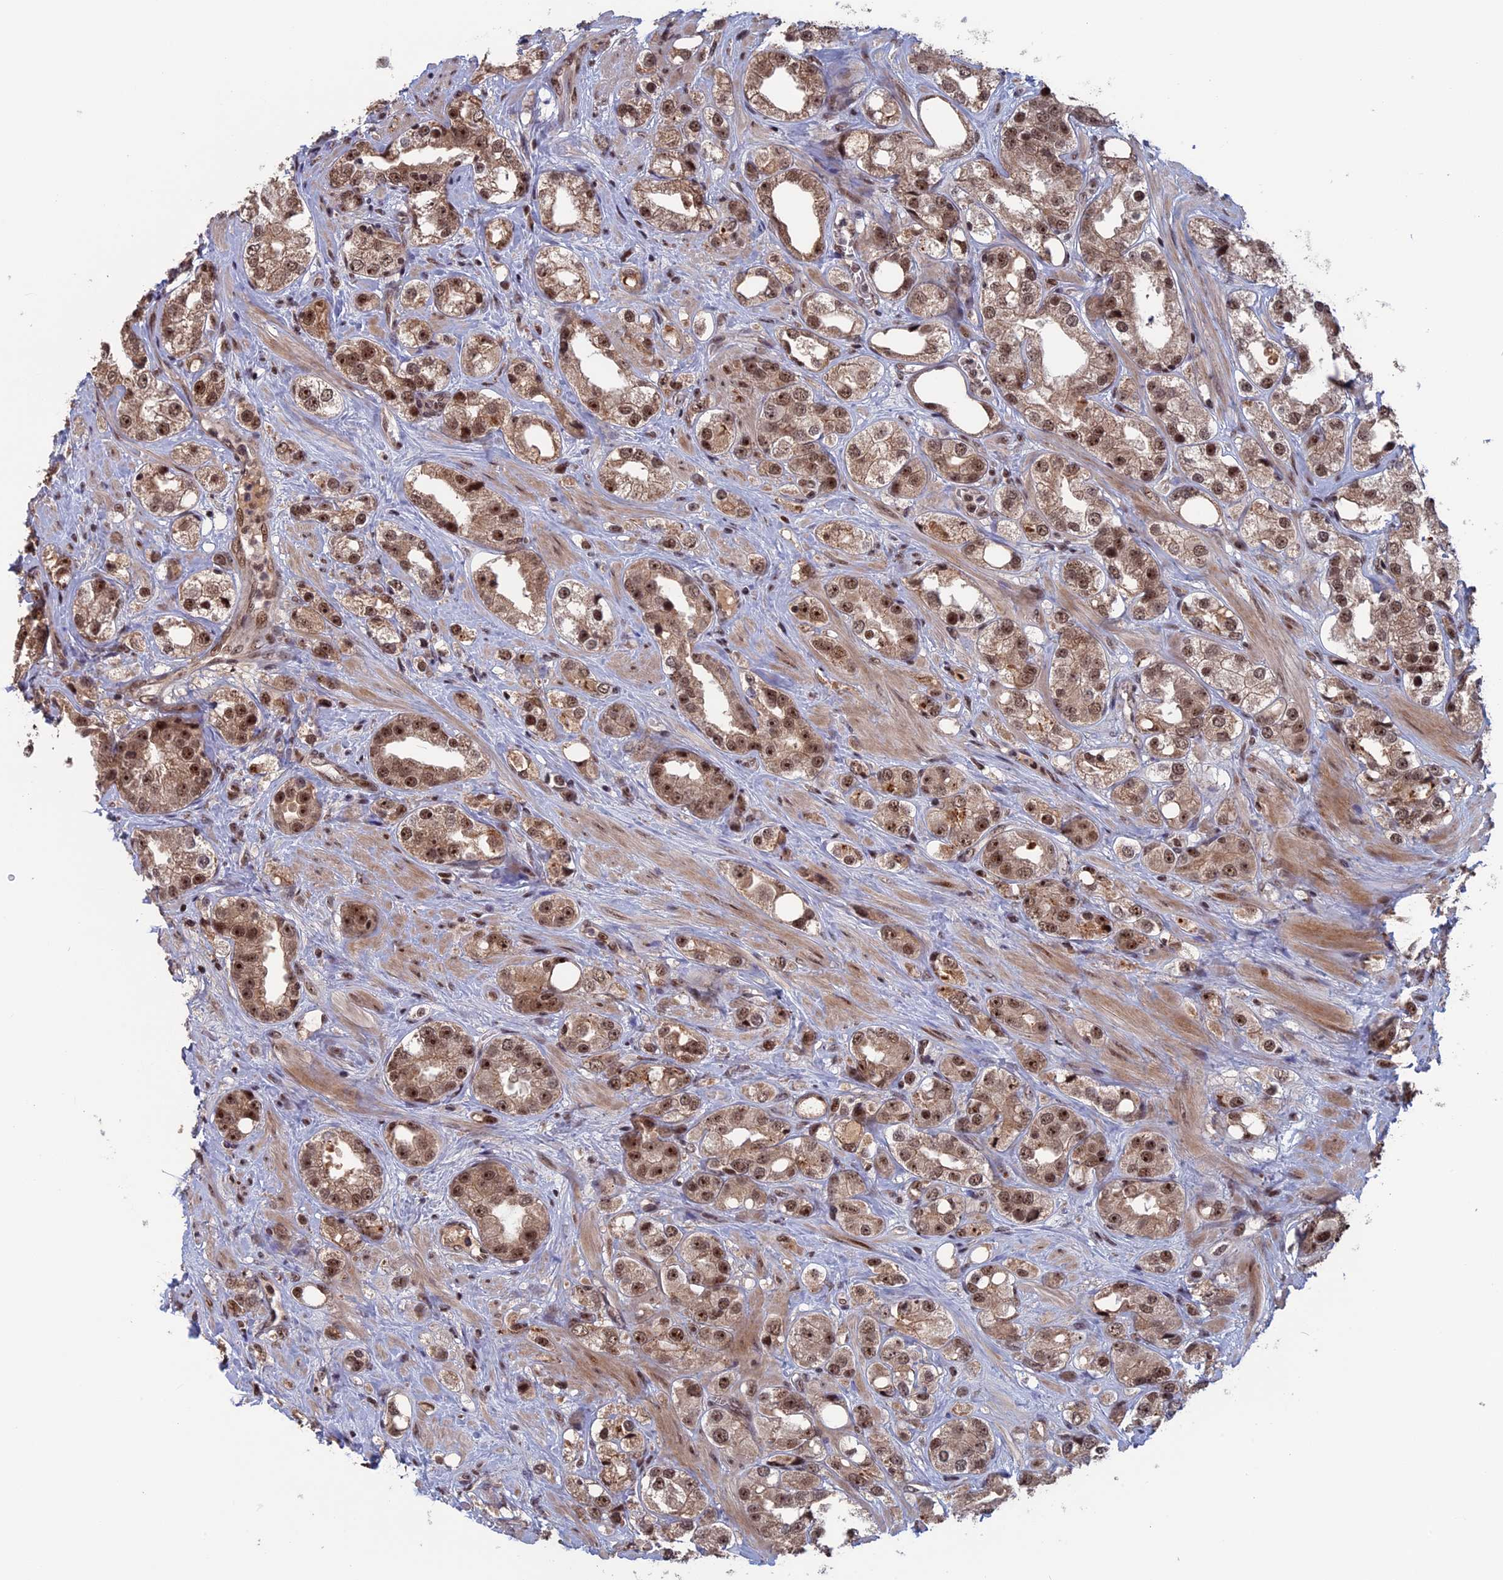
{"staining": {"intensity": "moderate", "quantity": ">75%", "location": "cytoplasmic/membranous,nuclear"}, "tissue": "prostate cancer", "cell_type": "Tumor cells", "image_type": "cancer", "snomed": [{"axis": "morphology", "description": "Adenocarcinoma, NOS"}, {"axis": "topography", "description": "Prostate"}], "caption": "The histopathology image exhibits a brown stain indicating the presence of a protein in the cytoplasmic/membranous and nuclear of tumor cells in prostate cancer.", "gene": "CACTIN", "patient": {"sex": "male", "age": 79}}